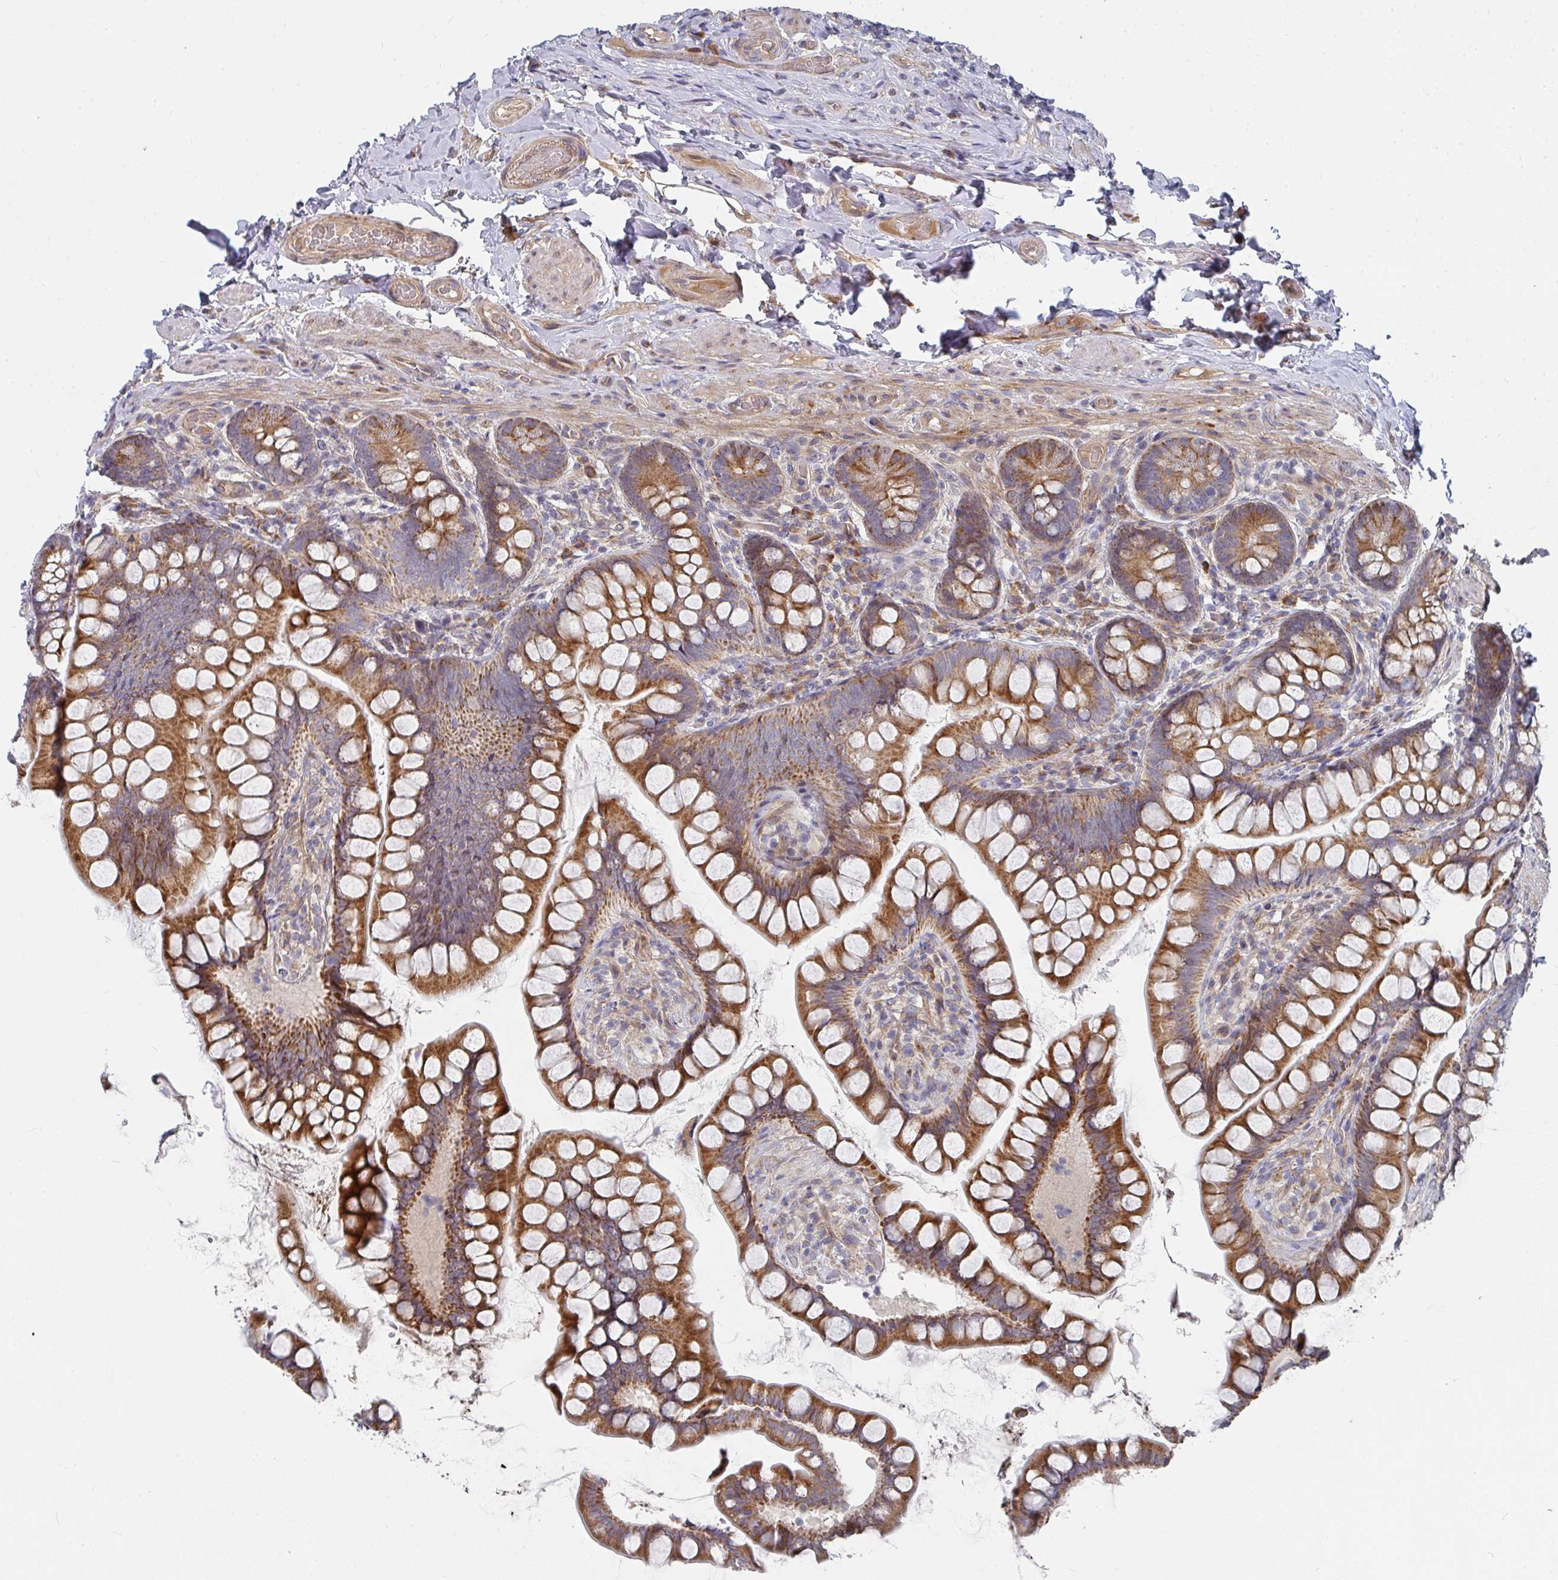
{"staining": {"intensity": "strong", "quantity": ">75%", "location": "cytoplasmic/membranous"}, "tissue": "small intestine", "cell_type": "Glandular cells", "image_type": "normal", "snomed": [{"axis": "morphology", "description": "Normal tissue, NOS"}, {"axis": "topography", "description": "Small intestine"}], "caption": "Small intestine stained for a protein (brown) displays strong cytoplasmic/membranous positive positivity in approximately >75% of glandular cells.", "gene": "RHEBL1", "patient": {"sex": "male", "age": 70}}